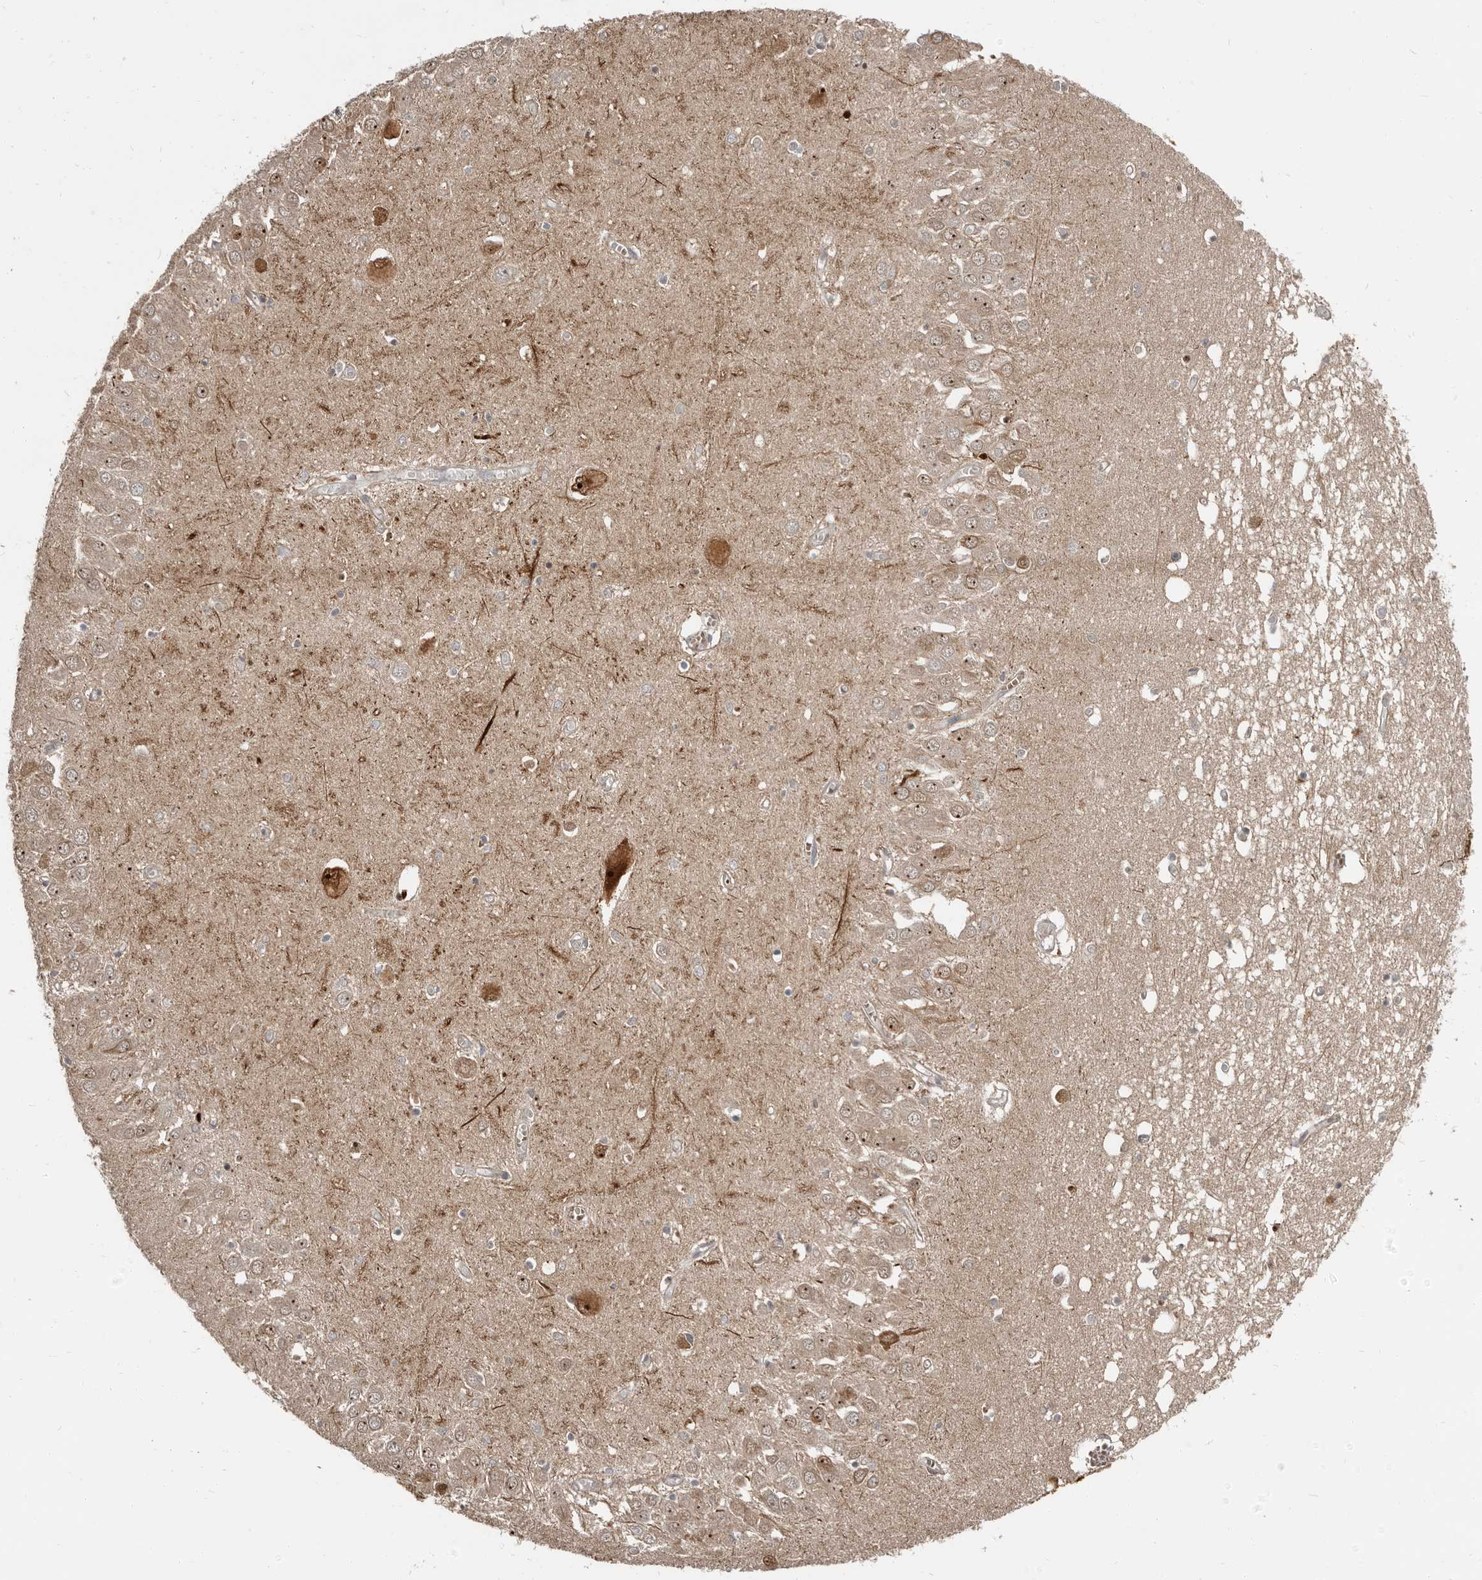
{"staining": {"intensity": "weak", "quantity": "<25%", "location": "cytoplasmic/membranous"}, "tissue": "hippocampus", "cell_type": "Glial cells", "image_type": "normal", "snomed": [{"axis": "morphology", "description": "Normal tissue, NOS"}, {"axis": "topography", "description": "Hippocampus"}], "caption": "IHC photomicrograph of benign hippocampus: hippocampus stained with DAB (3,3'-diaminobenzidine) exhibits no significant protein staining in glial cells.", "gene": "APOL6", "patient": {"sex": "male", "age": 70}}